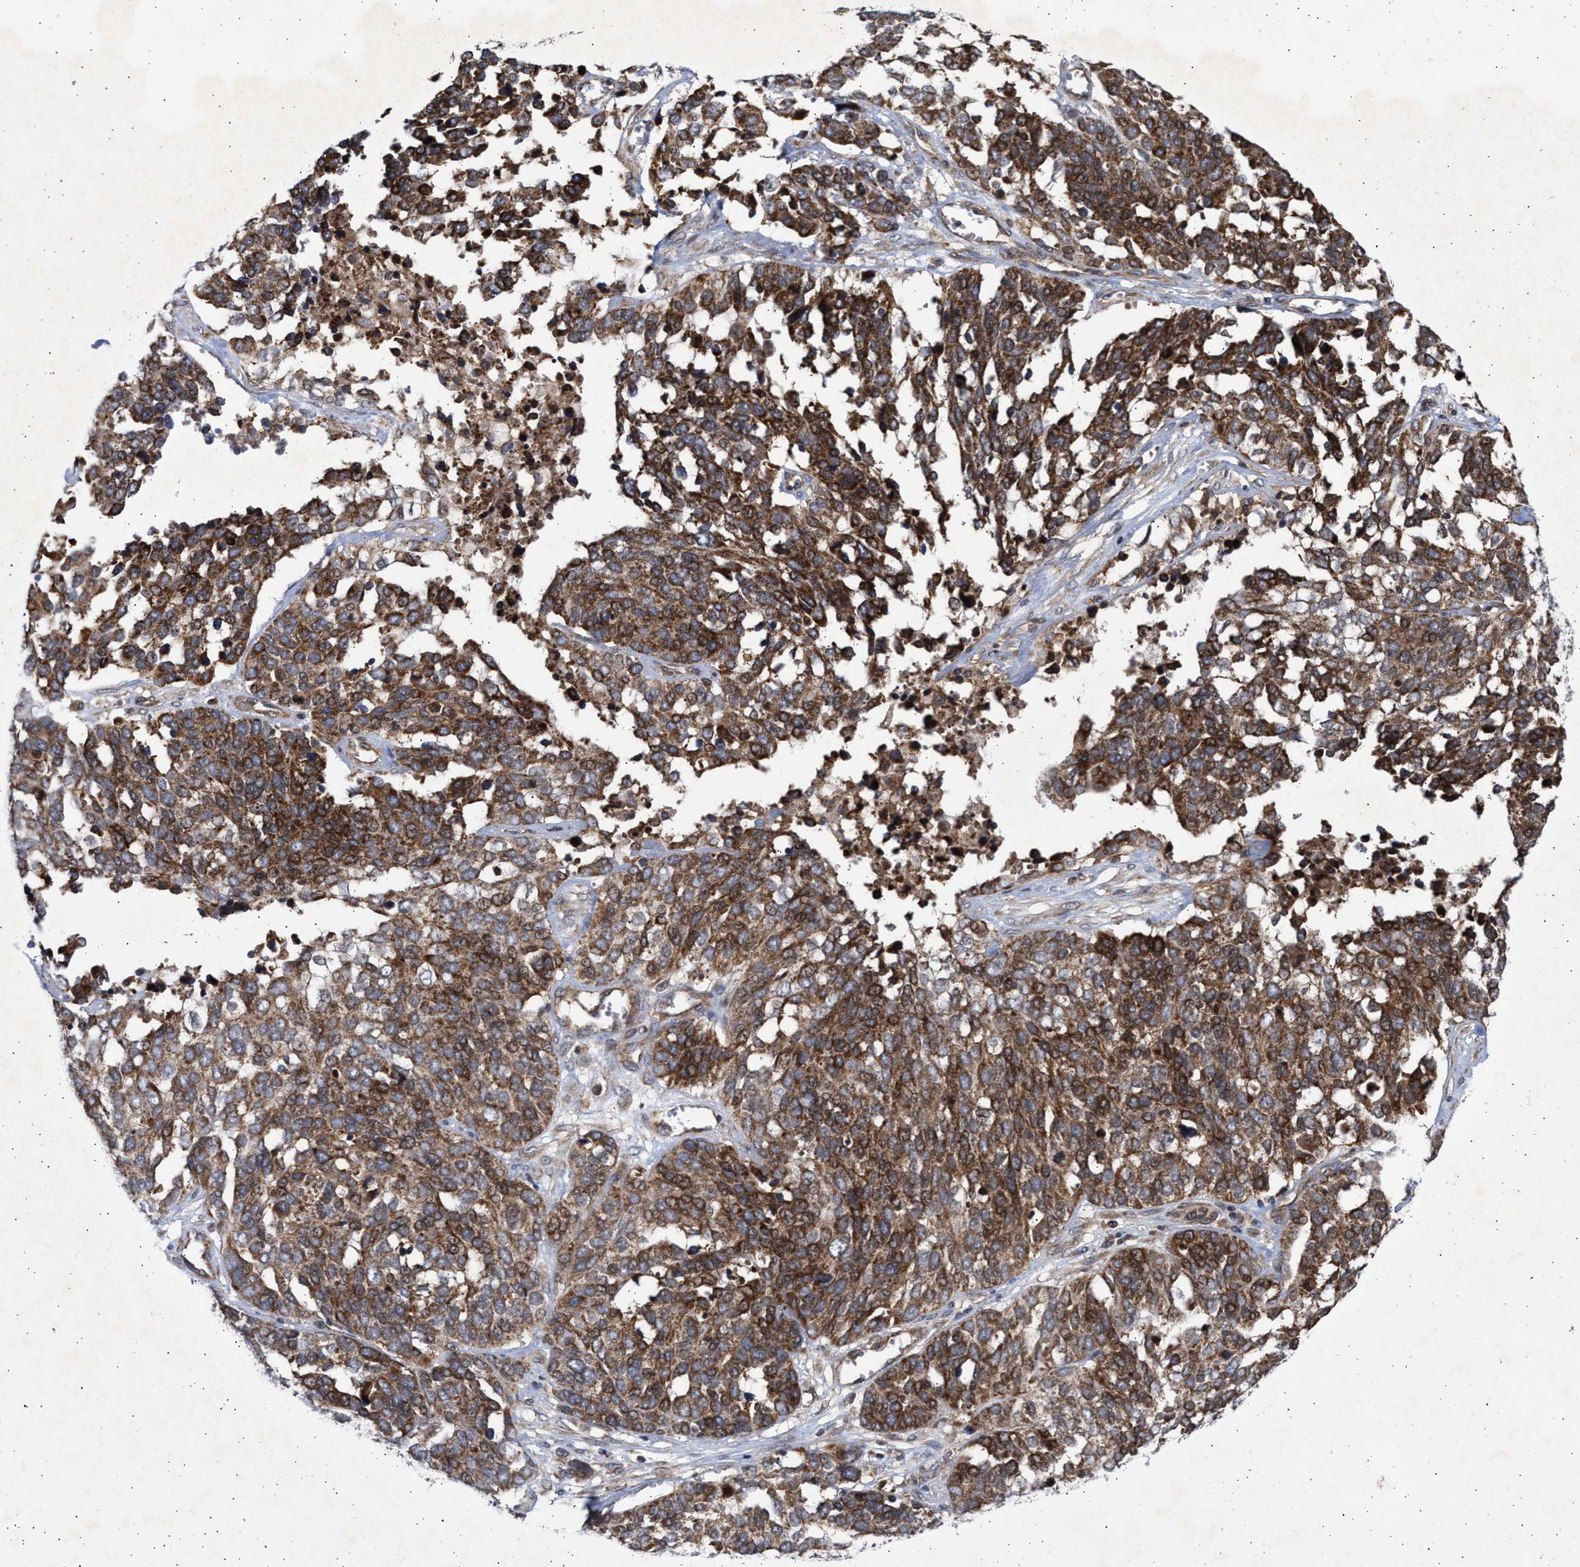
{"staining": {"intensity": "strong", "quantity": ">75%", "location": "cytoplasmic/membranous"}, "tissue": "ovarian cancer", "cell_type": "Tumor cells", "image_type": "cancer", "snomed": [{"axis": "morphology", "description": "Cystadenocarcinoma, serous, NOS"}, {"axis": "topography", "description": "Ovary"}], "caption": "Strong cytoplasmic/membranous expression for a protein is seen in about >75% of tumor cells of ovarian serous cystadenocarcinoma using IHC.", "gene": "TTC19", "patient": {"sex": "female", "age": 44}}